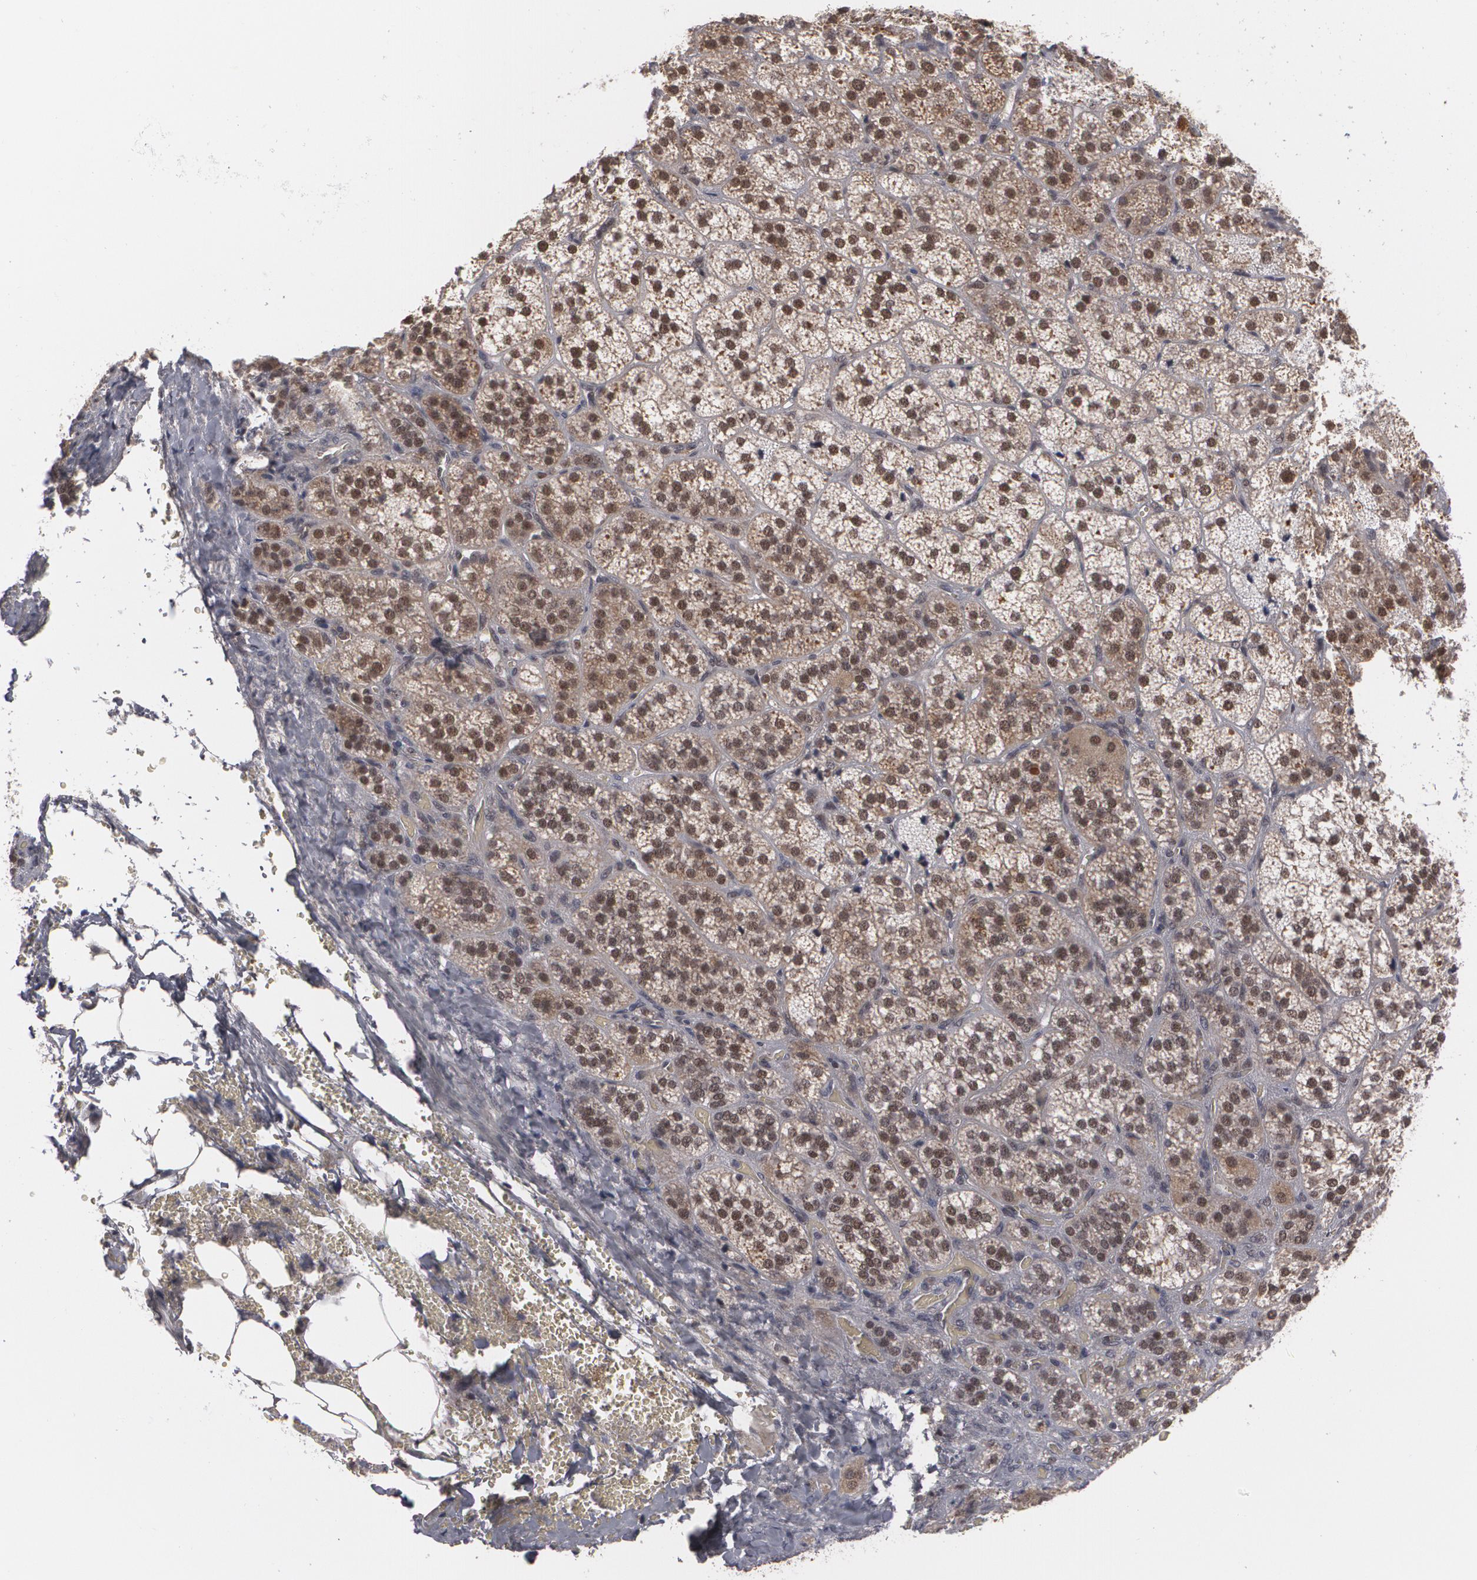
{"staining": {"intensity": "strong", "quantity": ">75%", "location": "nuclear"}, "tissue": "adrenal gland", "cell_type": "Glandular cells", "image_type": "normal", "snomed": [{"axis": "morphology", "description": "Normal tissue, NOS"}, {"axis": "topography", "description": "Adrenal gland"}], "caption": "Protein positivity by IHC shows strong nuclear staining in about >75% of glandular cells in benign adrenal gland.", "gene": "INTS6L", "patient": {"sex": "female", "age": 71}}